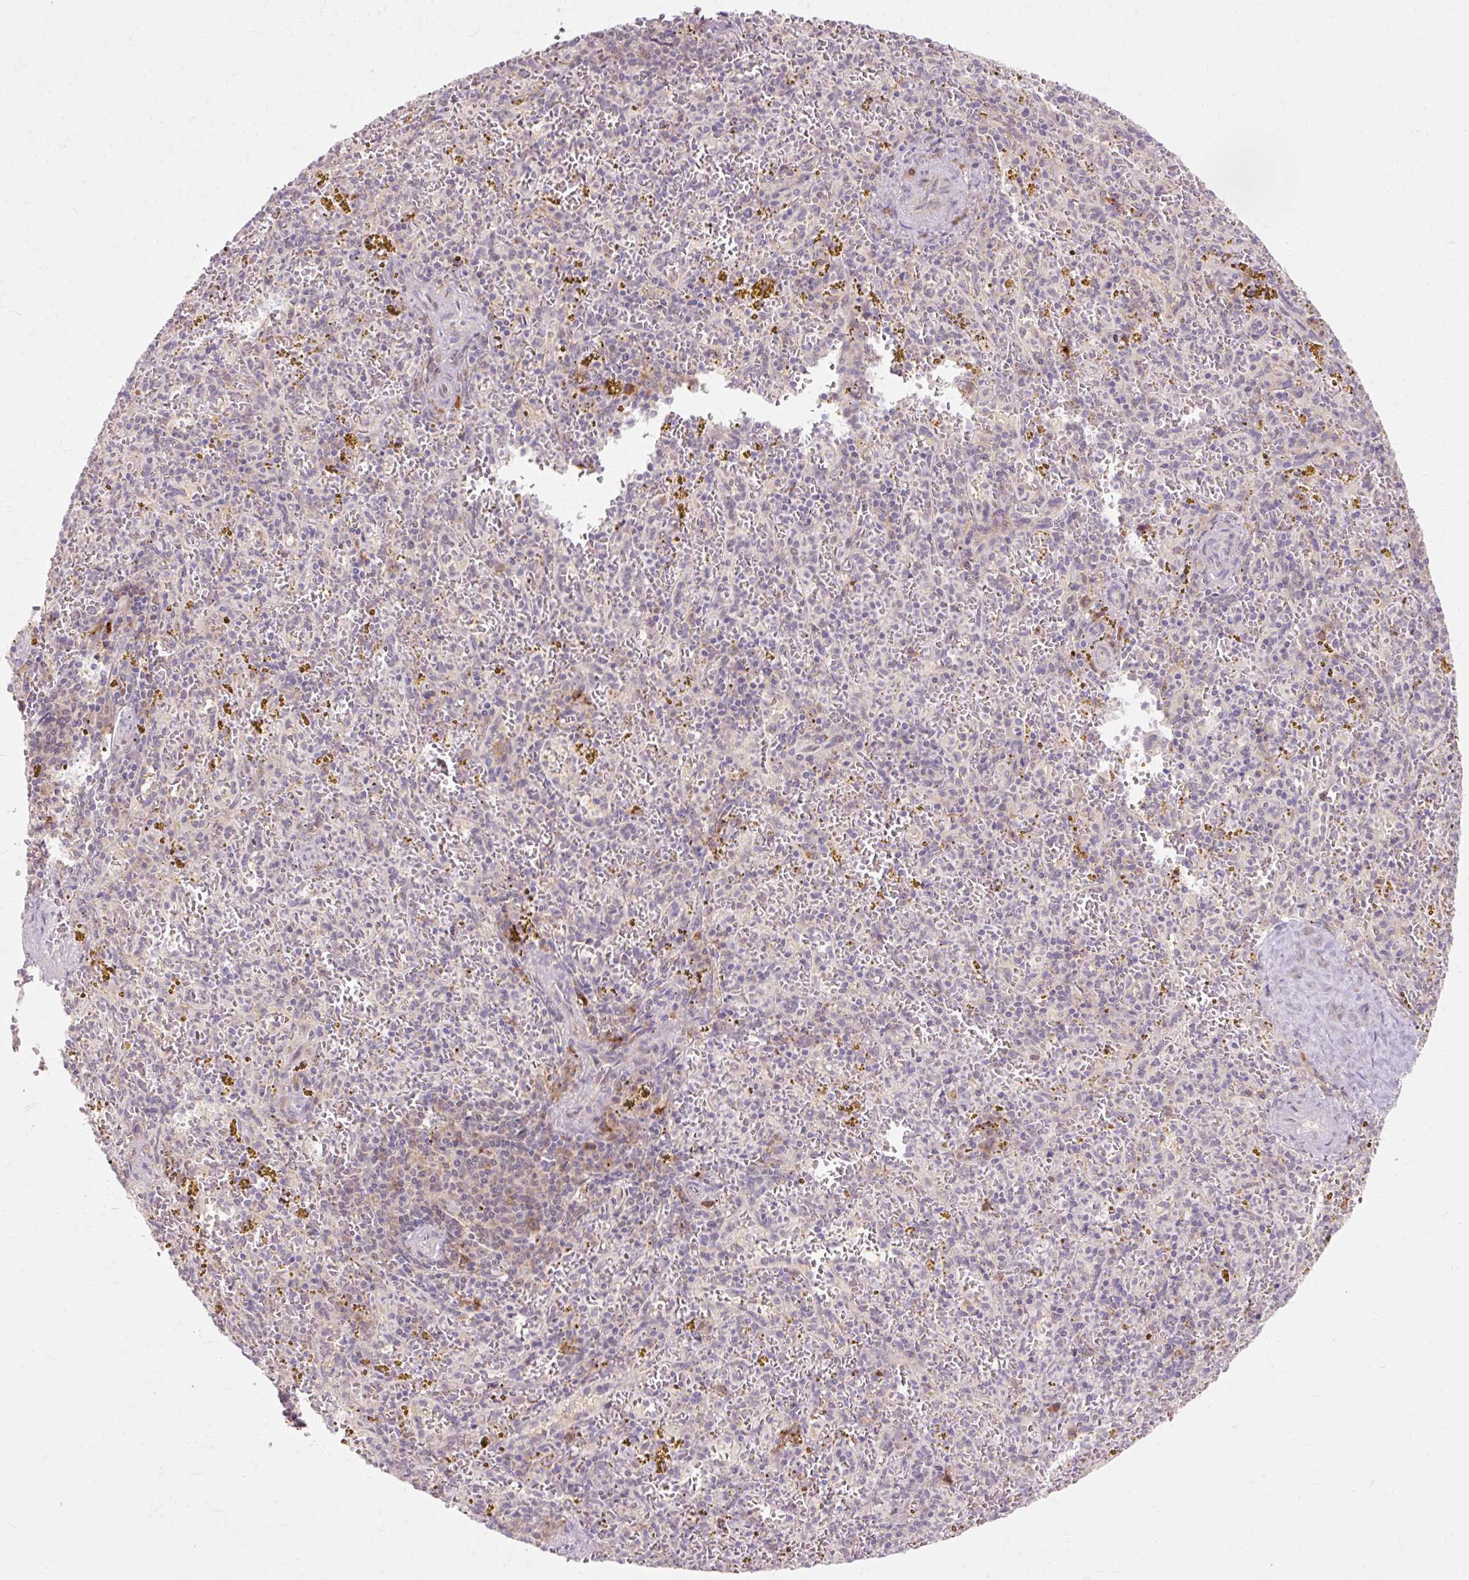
{"staining": {"intensity": "negative", "quantity": "none", "location": "none"}, "tissue": "spleen", "cell_type": "Cells in red pulp", "image_type": "normal", "snomed": [{"axis": "morphology", "description": "Normal tissue, NOS"}, {"axis": "topography", "description": "Spleen"}], "caption": "DAB (3,3'-diaminobenzidine) immunohistochemical staining of normal spleen shows no significant positivity in cells in red pulp.", "gene": "GEMIN2", "patient": {"sex": "male", "age": 57}}